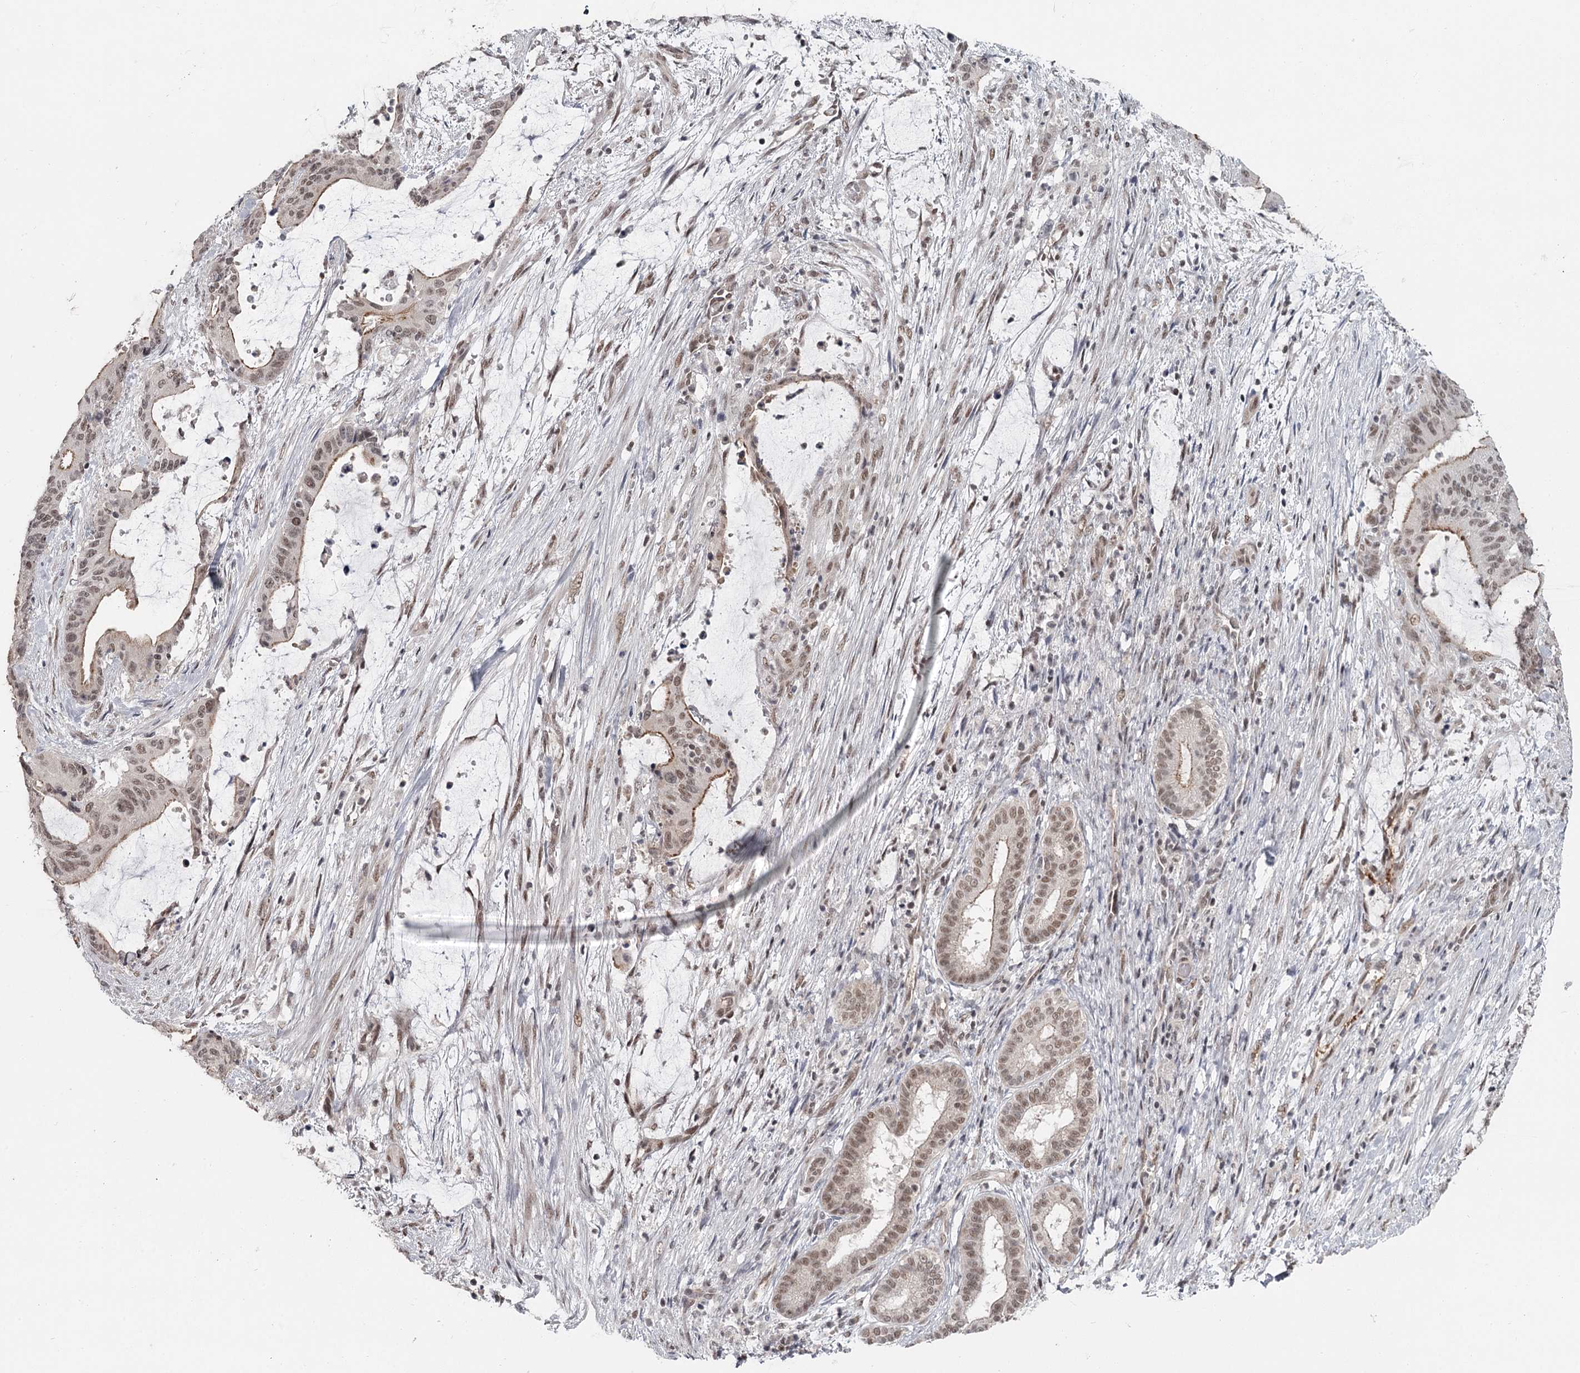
{"staining": {"intensity": "moderate", "quantity": ">75%", "location": "nuclear"}, "tissue": "liver cancer", "cell_type": "Tumor cells", "image_type": "cancer", "snomed": [{"axis": "morphology", "description": "Normal tissue, NOS"}, {"axis": "morphology", "description": "Cholangiocarcinoma"}, {"axis": "topography", "description": "Liver"}, {"axis": "topography", "description": "Peripheral nerve tissue"}], "caption": "Immunohistochemistry (IHC) (DAB (3,3'-diaminobenzidine)) staining of human liver cancer (cholangiocarcinoma) shows moderate nuclear protein staining in about >75% of tumor cells. (Brightfield microscopy of DAB IHC at high magnification).", "gene": "FAM13C", "patient": {"sex": "female", "age": 73}}